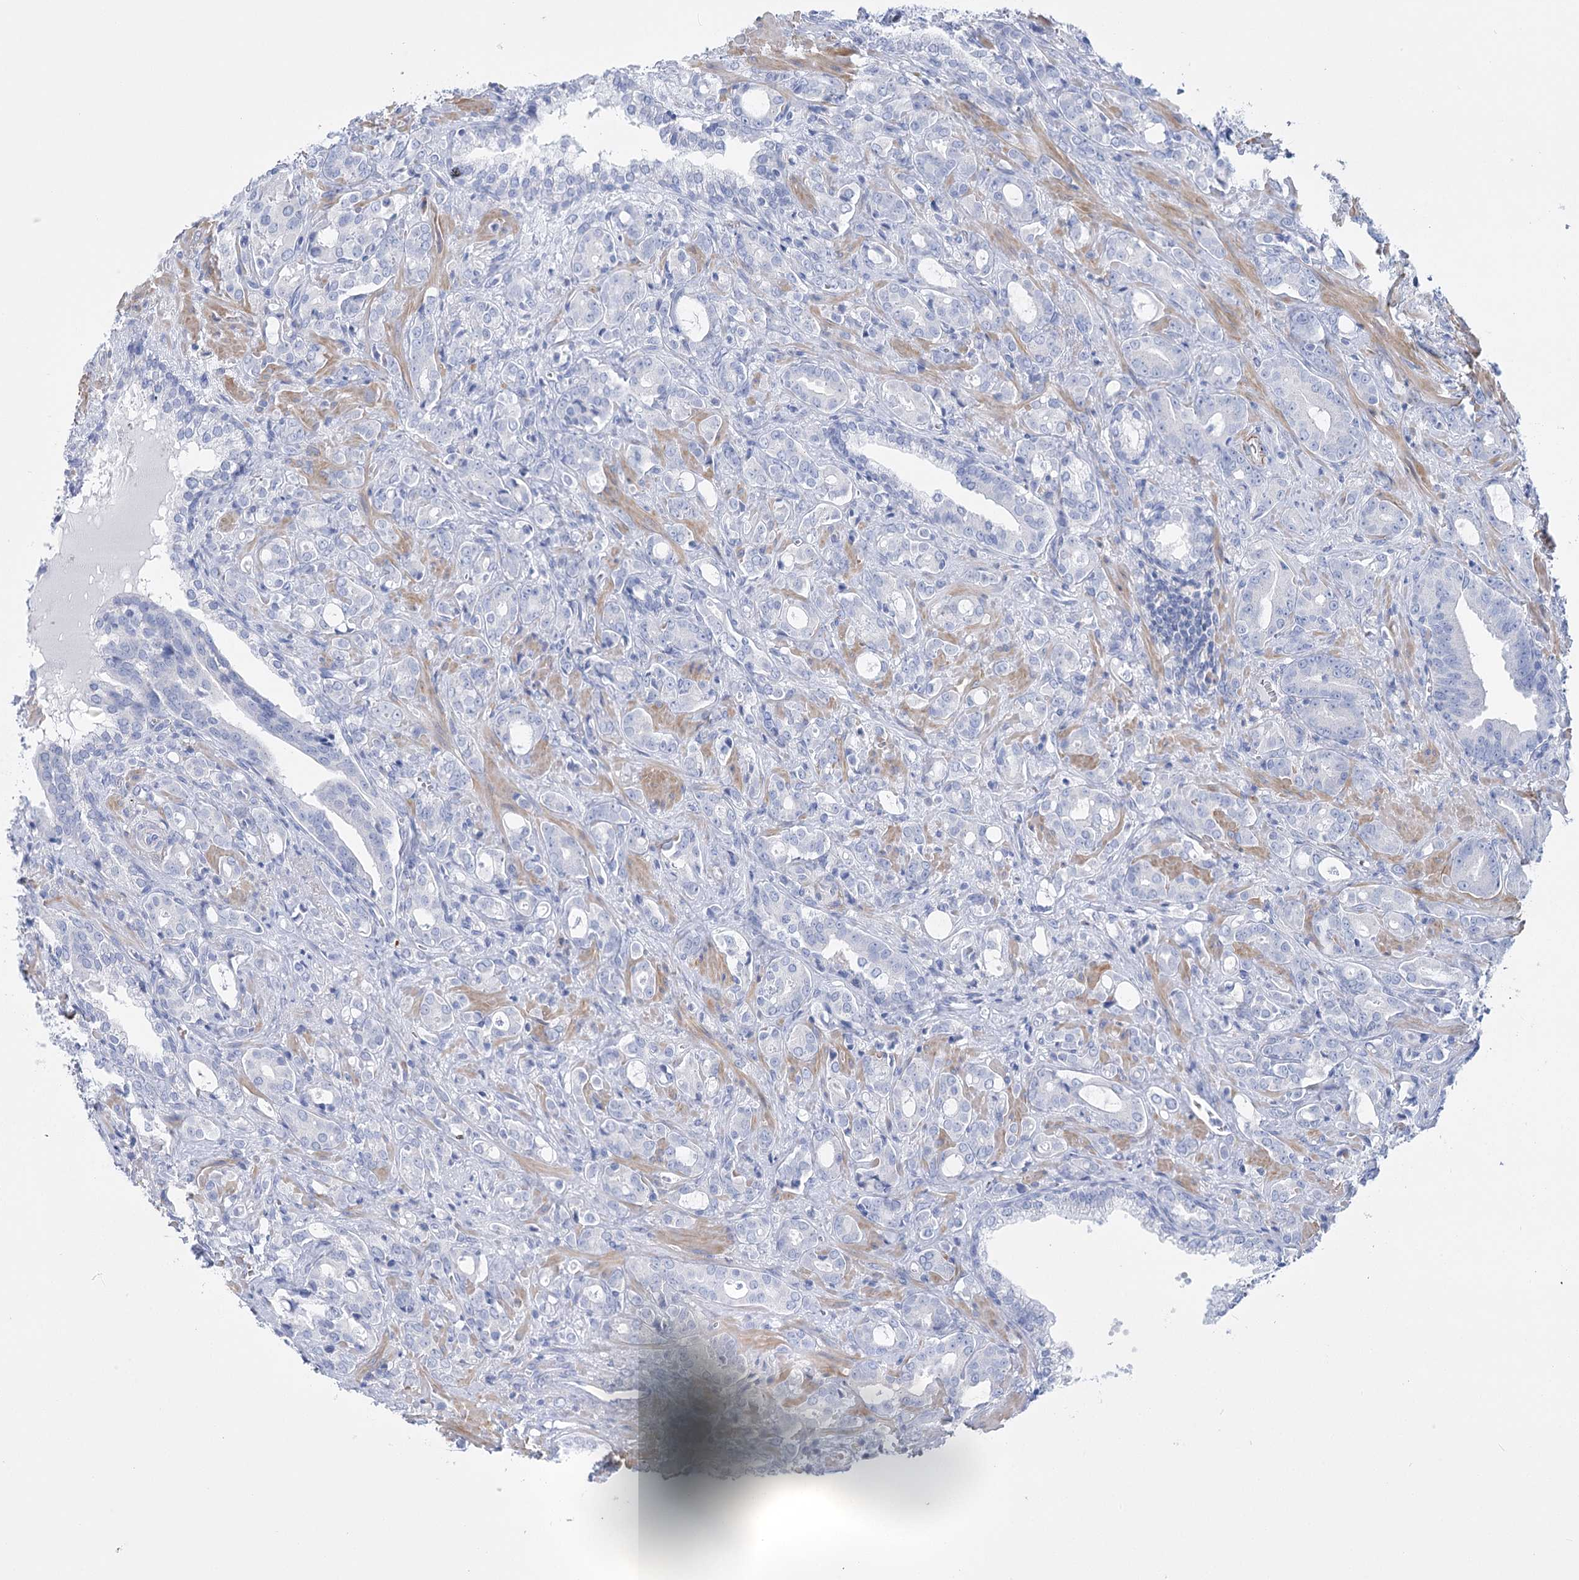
{"staining": {"intensity": "negative", "quantity": "none", "location": "none"}, "tissue": "prostate cancer", "cell_type": "Tumor cells", "image_type": "cancer", "snomed": [{"axis": "morphology", "description": "Adenocarcinoma, High grade"}, {"axis": "topography", "description": "Prostate"}], "caption": "The immunohistochemistry photomicrograph has no significant expression in tumor cells of prostate cancer (high-grade adenocarcinoma) tissue.", "gene": "PCDHA1", "patient": {"sex": "male", "age": 72}}